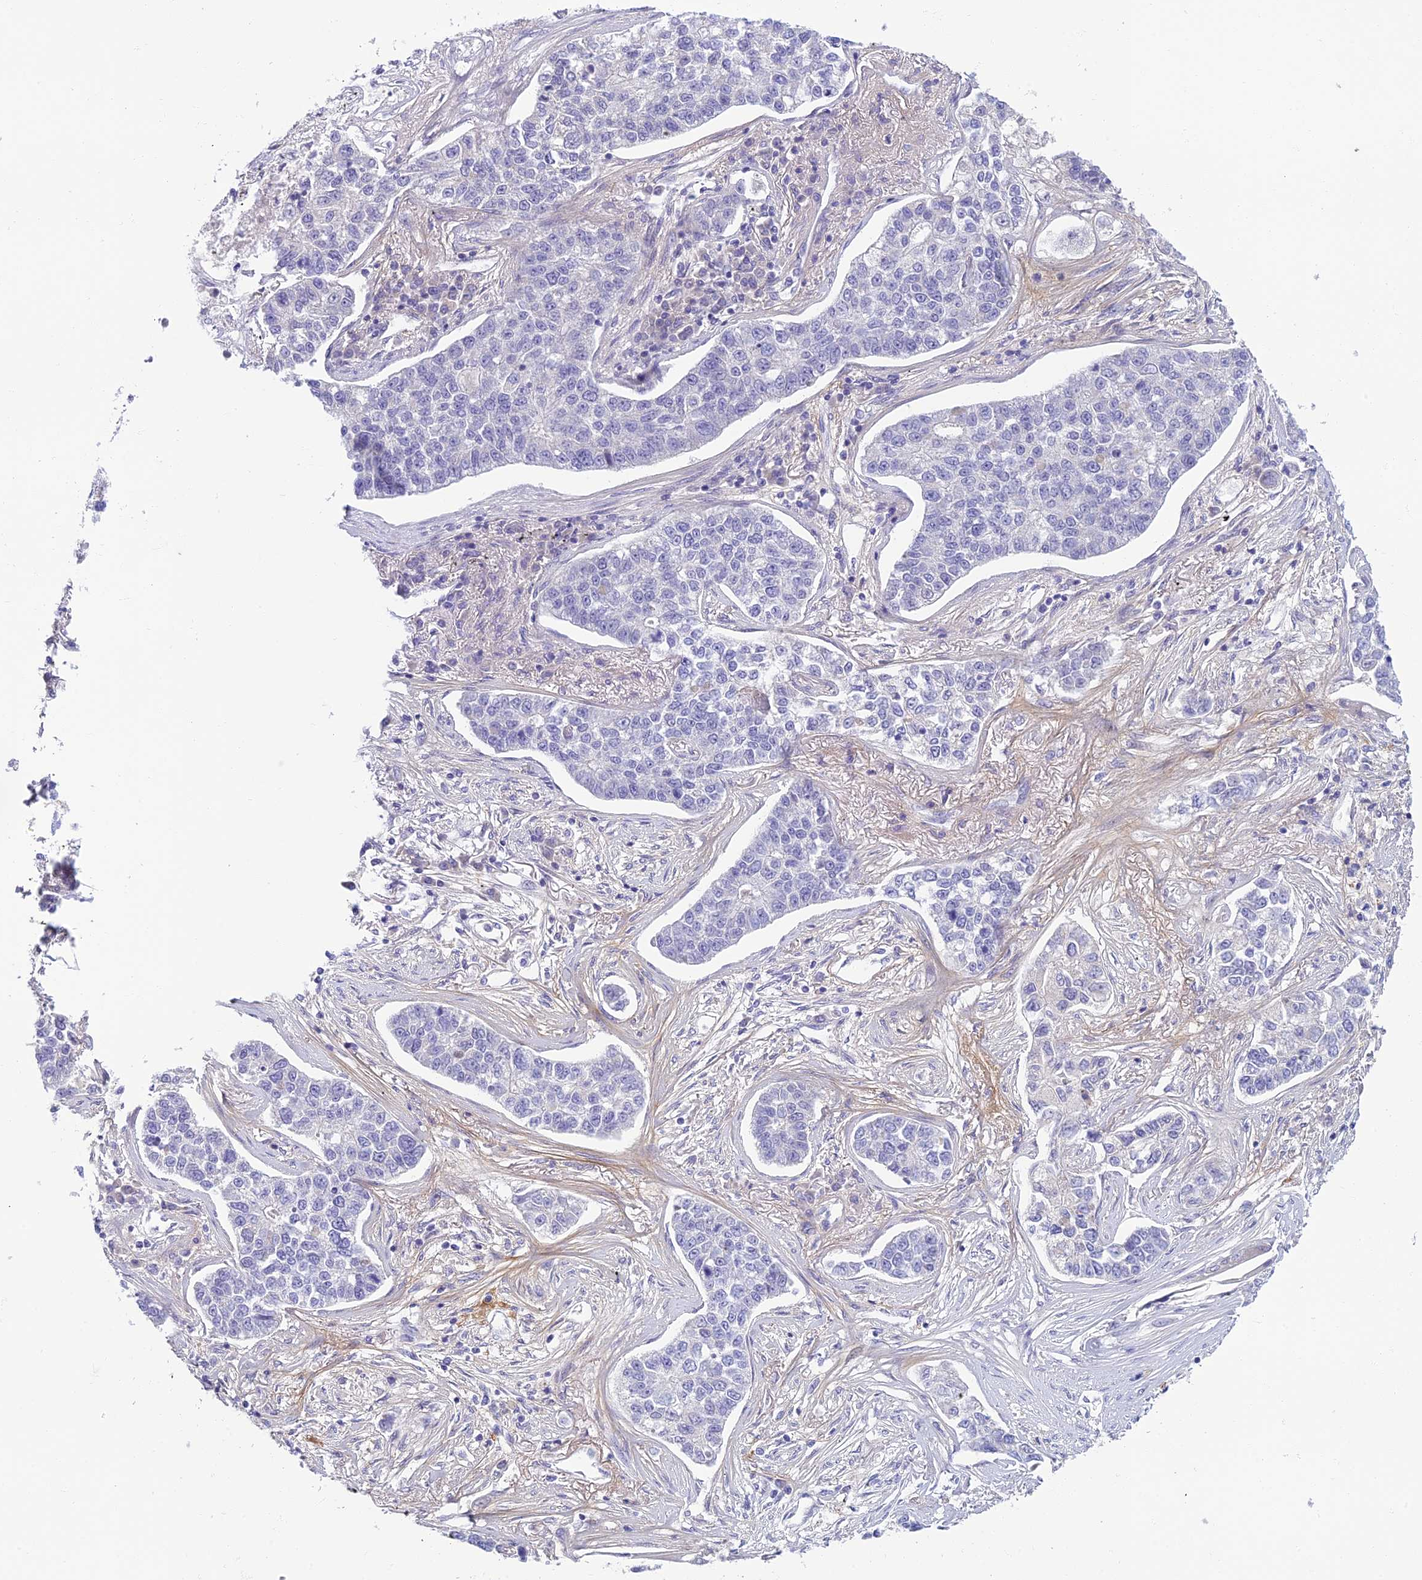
{"staining": {"intensity": "negative", "quantity": "none", "location": "none"}, "tissue": "lung cancer", "cell_type": "Tumor cells", "image_type": "cancer", "snomed": [{"axis": "morphology", "description": "Adenocarcinoma, NOS"}, {"axis": "topography", "description": "Lung"}], "caption": "Tumor cells show no significant expression in adenocarcinoma (lung).", "gene": "SLC25A41", "patient": {"sex": "male", "age": 49}}